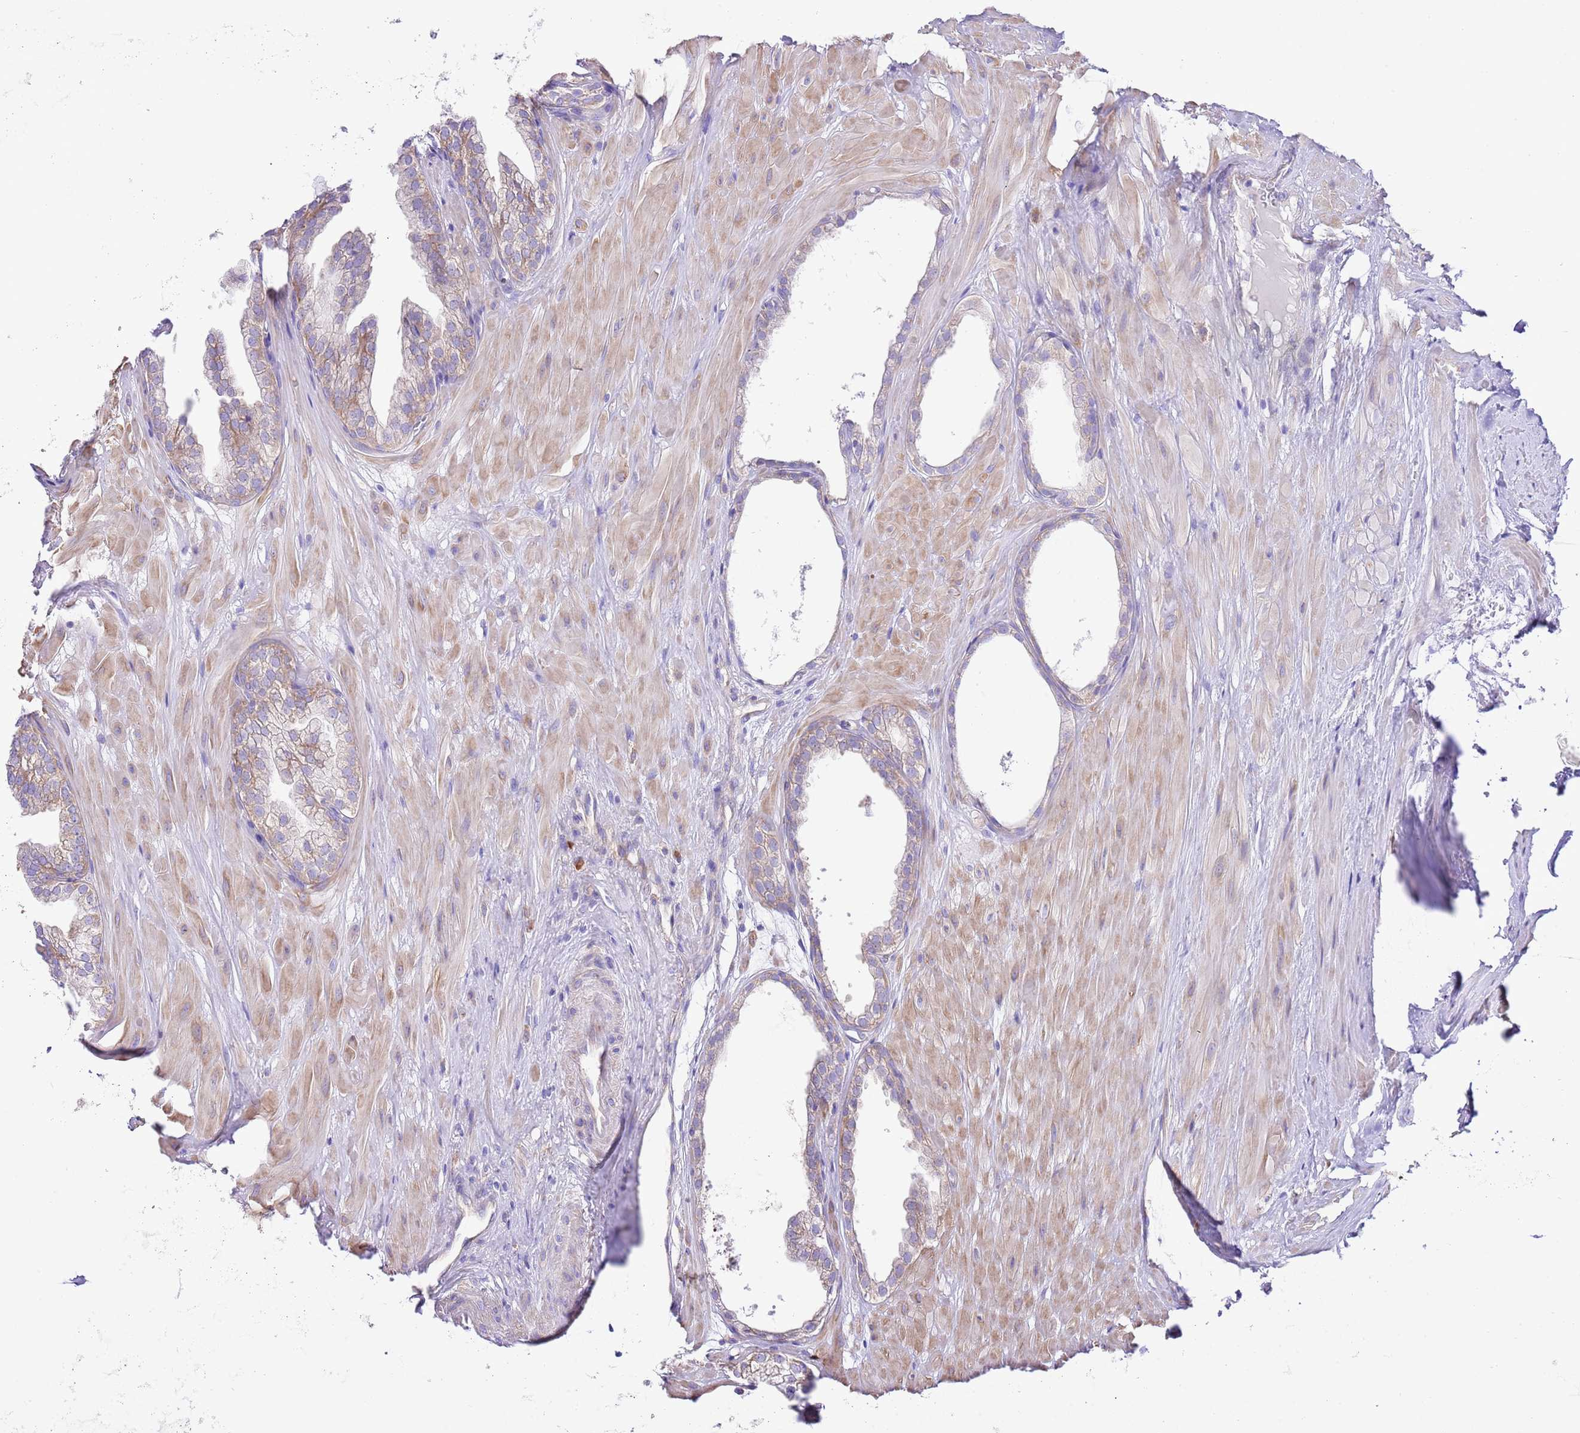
{"staining": {"intensity": "moderate", "quantity": "25%-75%", "location": "cytoplasmic/membranous"}, "tissue": "prostate", "cell_type": "Glandular cells", "image_type": "normal", "snomed": [{"axis": "morphology", "description": "Normal tissue, NOS"}, {"axis": "topography", "description": "Prostate"}, {"axis": "topography", "description": "Peripheral nerve tissue"}], "caption": "Unremarkable prostate exhibits moderate cytoplasmic/membranous positivity in about 25%-75% of glandular cells (DAB IHC, brown staining for protein, blue staining for nuclei)..", "gene": "RPS10", "patient": {"sex": "male", "age": 55}}